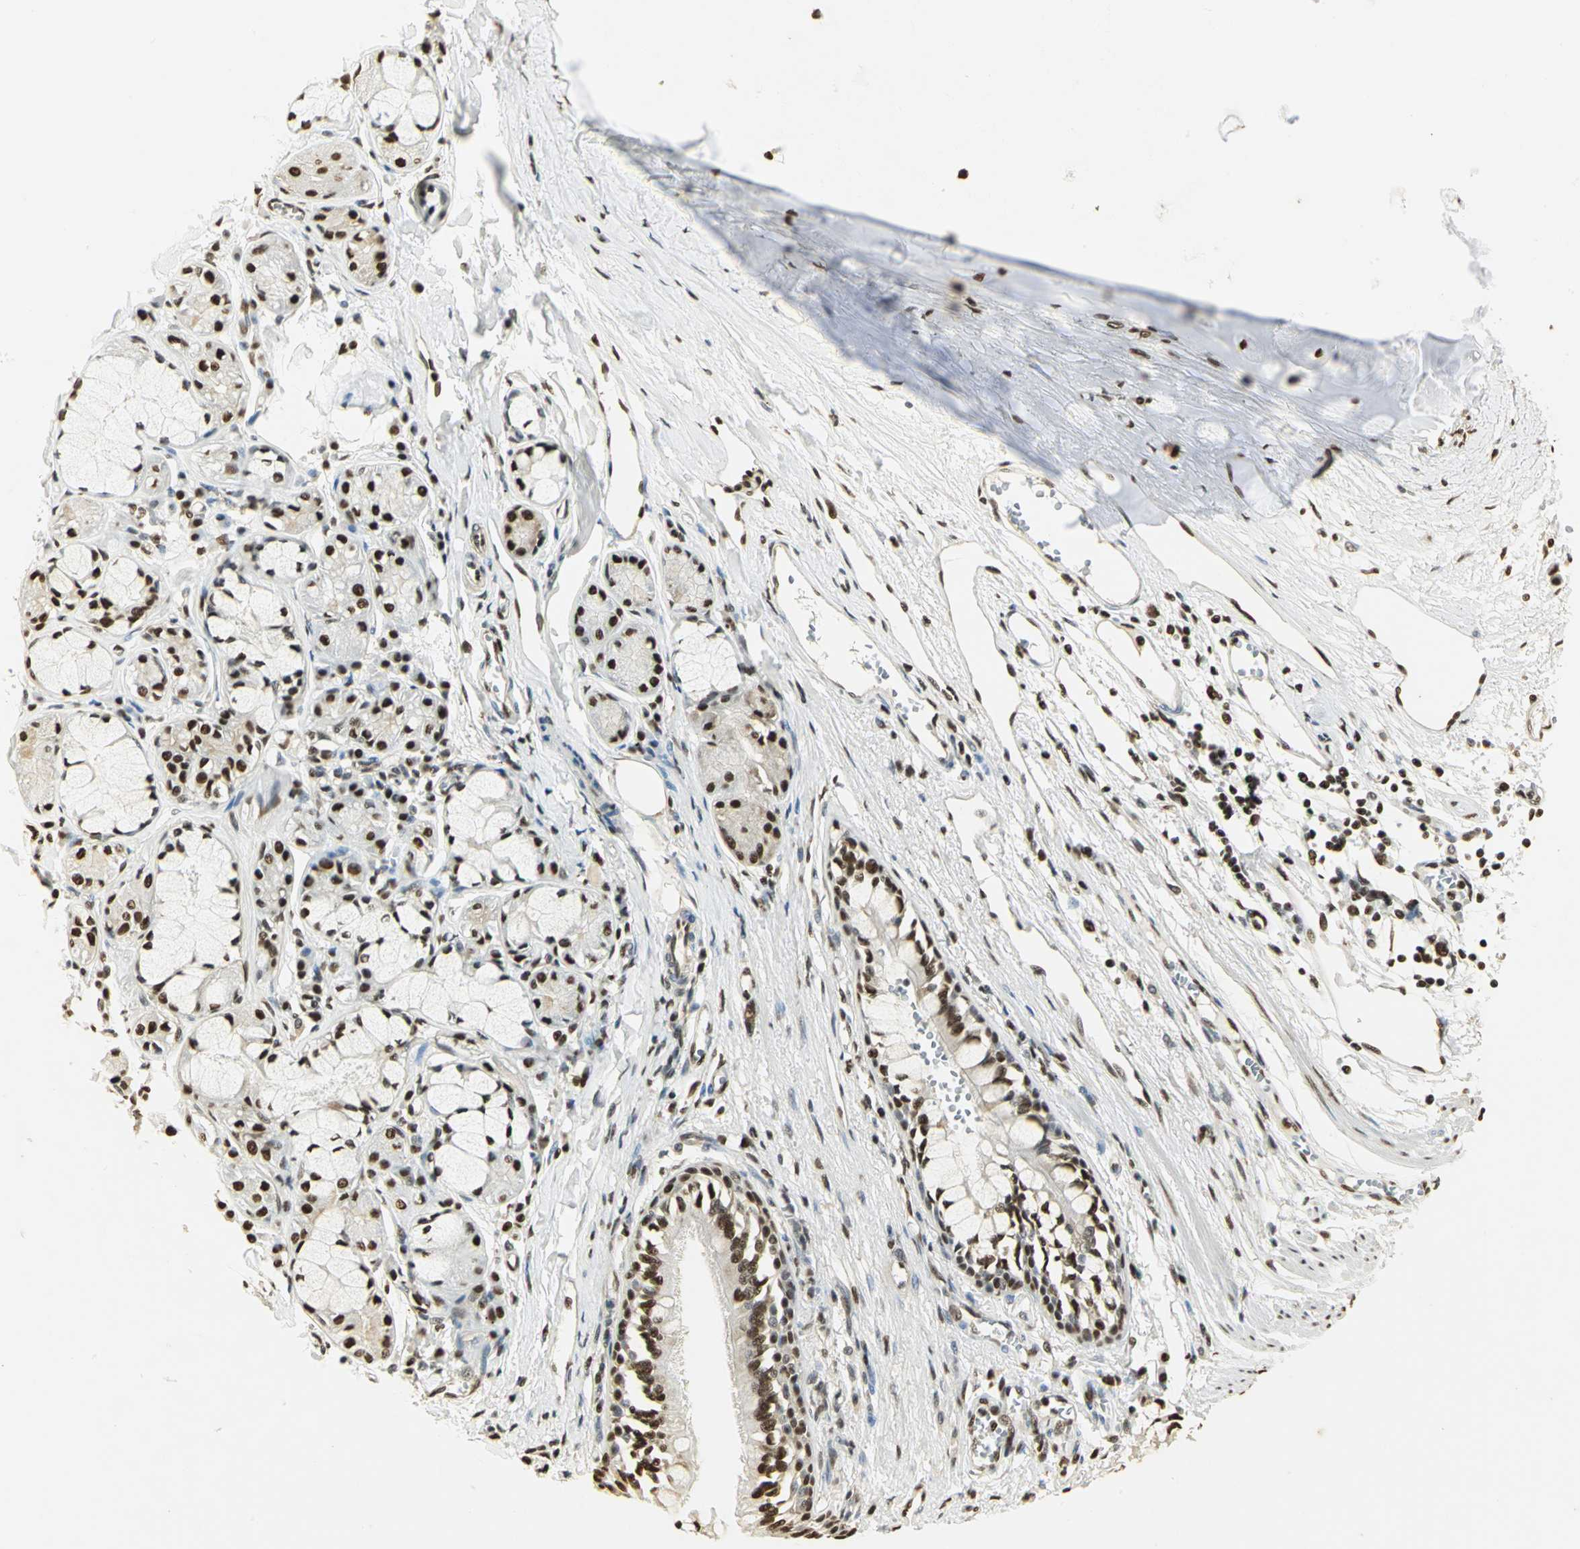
{"staining": {"intensity": "strong", "quantity": ">75%", "location": "cytoplasmic/membranous,nuclear"}, "tissue": "bronchus", "cell_type": "Respiratory epithelial cells", "image_type": "normal", "snomed": [{"axis": "morphology", "description": "Normal tissue, NOS"}, {"axis": "topography", "description": "Bronchus"}, {"axis": "topography", "description": "Lung"}], "caption": "The micrograph shows immunohistochemical staining of benign bronchus. There is strong cytoplasmic/membranous,nuclear positivity is seen in approximately >75% of respiratory epithelial cells.", "gene": "SET", "patient": {"sex": "female", "age": 56}}